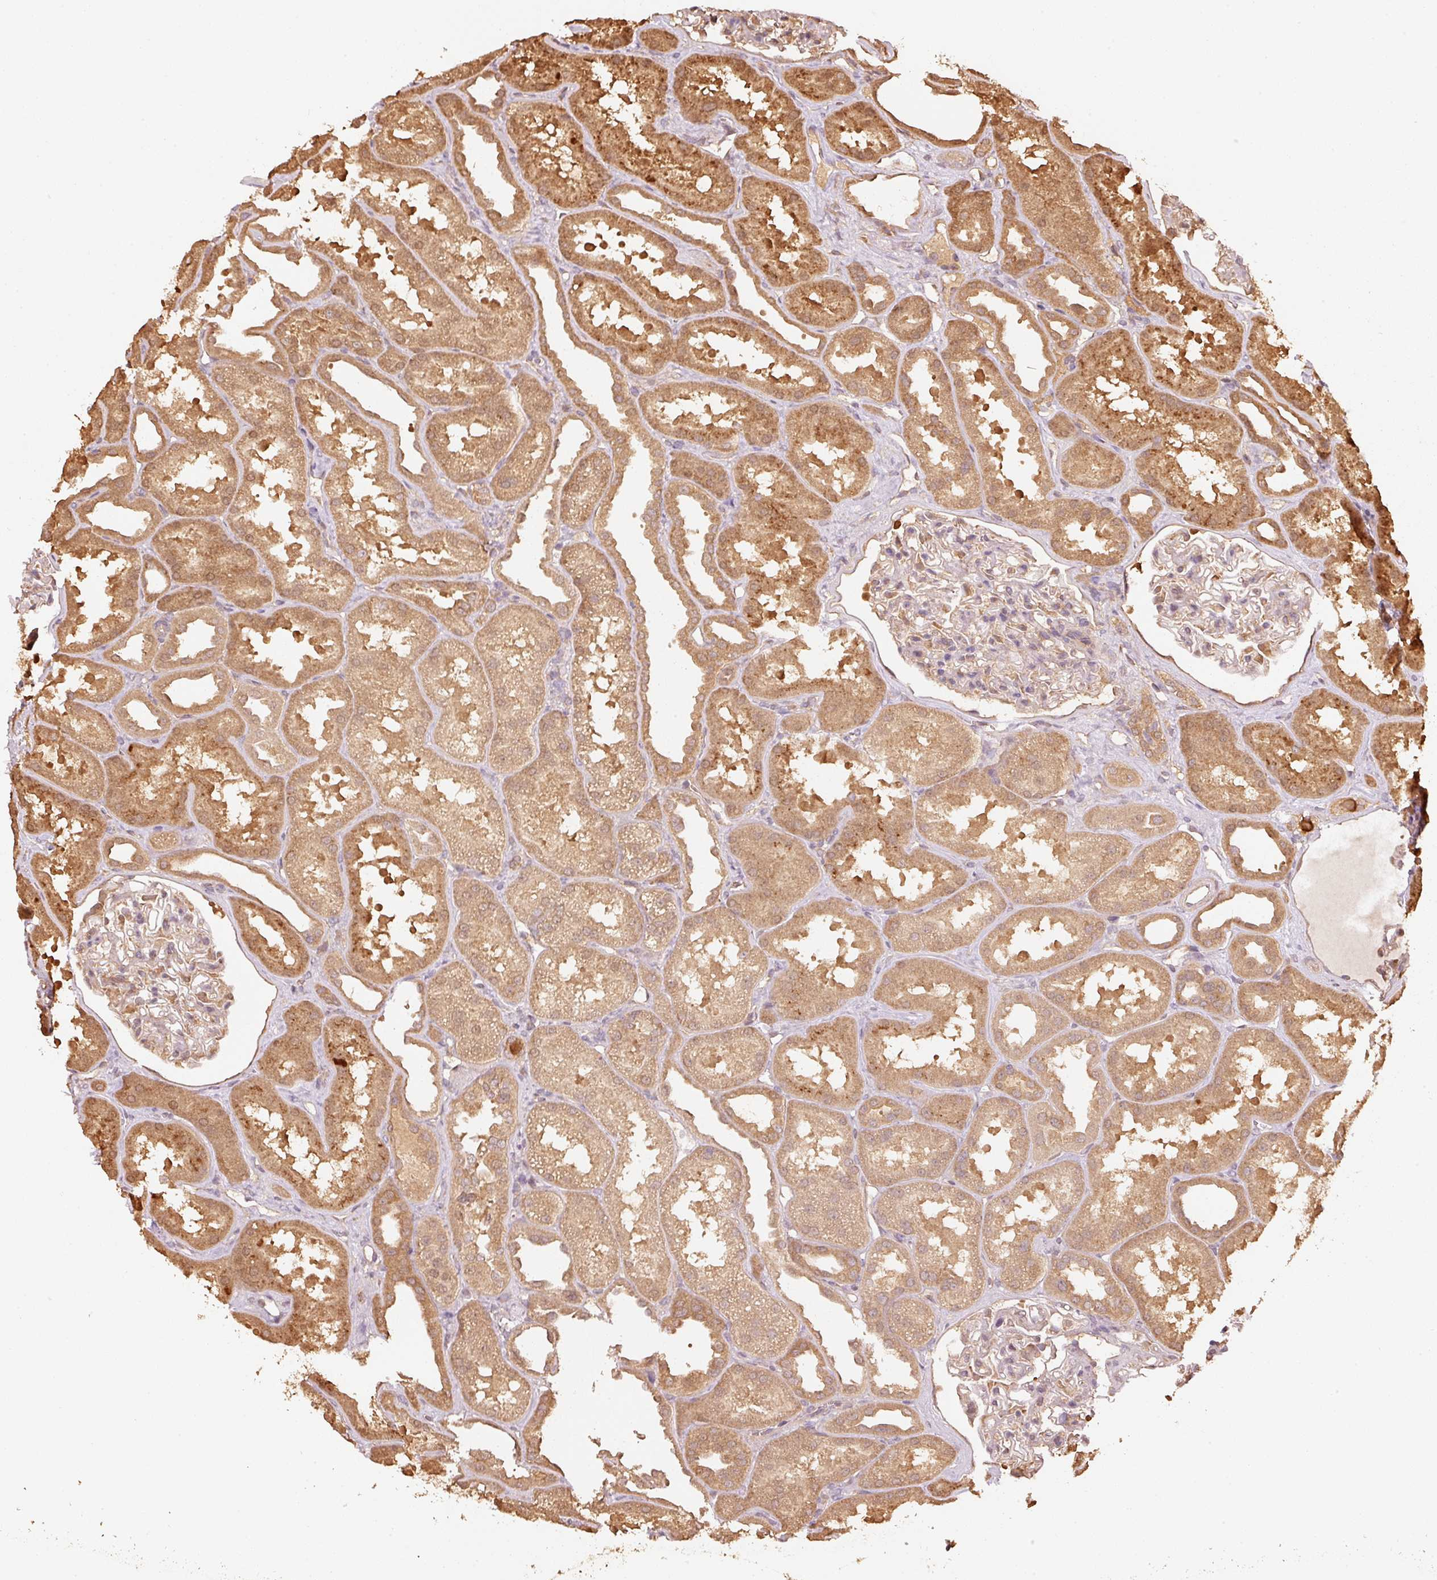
{"staining": {"intensity": "weak", "quantity": "<25%", "location": "cytoplasmic/membranous"}, "tissue": "kidney", "cell_type": "Cells in glomeruli", "image_type": "normal", "snomed": [{"axis": "morphology", "description": "Normal tissue, NOS"}, {"axis": "topography", "description": "Kidney"}], "caption": "Immunohistochemistry image of normal human kidney stained for a protein (brown), which exhibits no staining in cells in glomeruli. Brightfield microscopy of IHC stained with DAB (brown) and hematoxylin (blue), captured at high magnification.", "gene": "STAU1", "patient": {"sex": "male", "age": 61}}